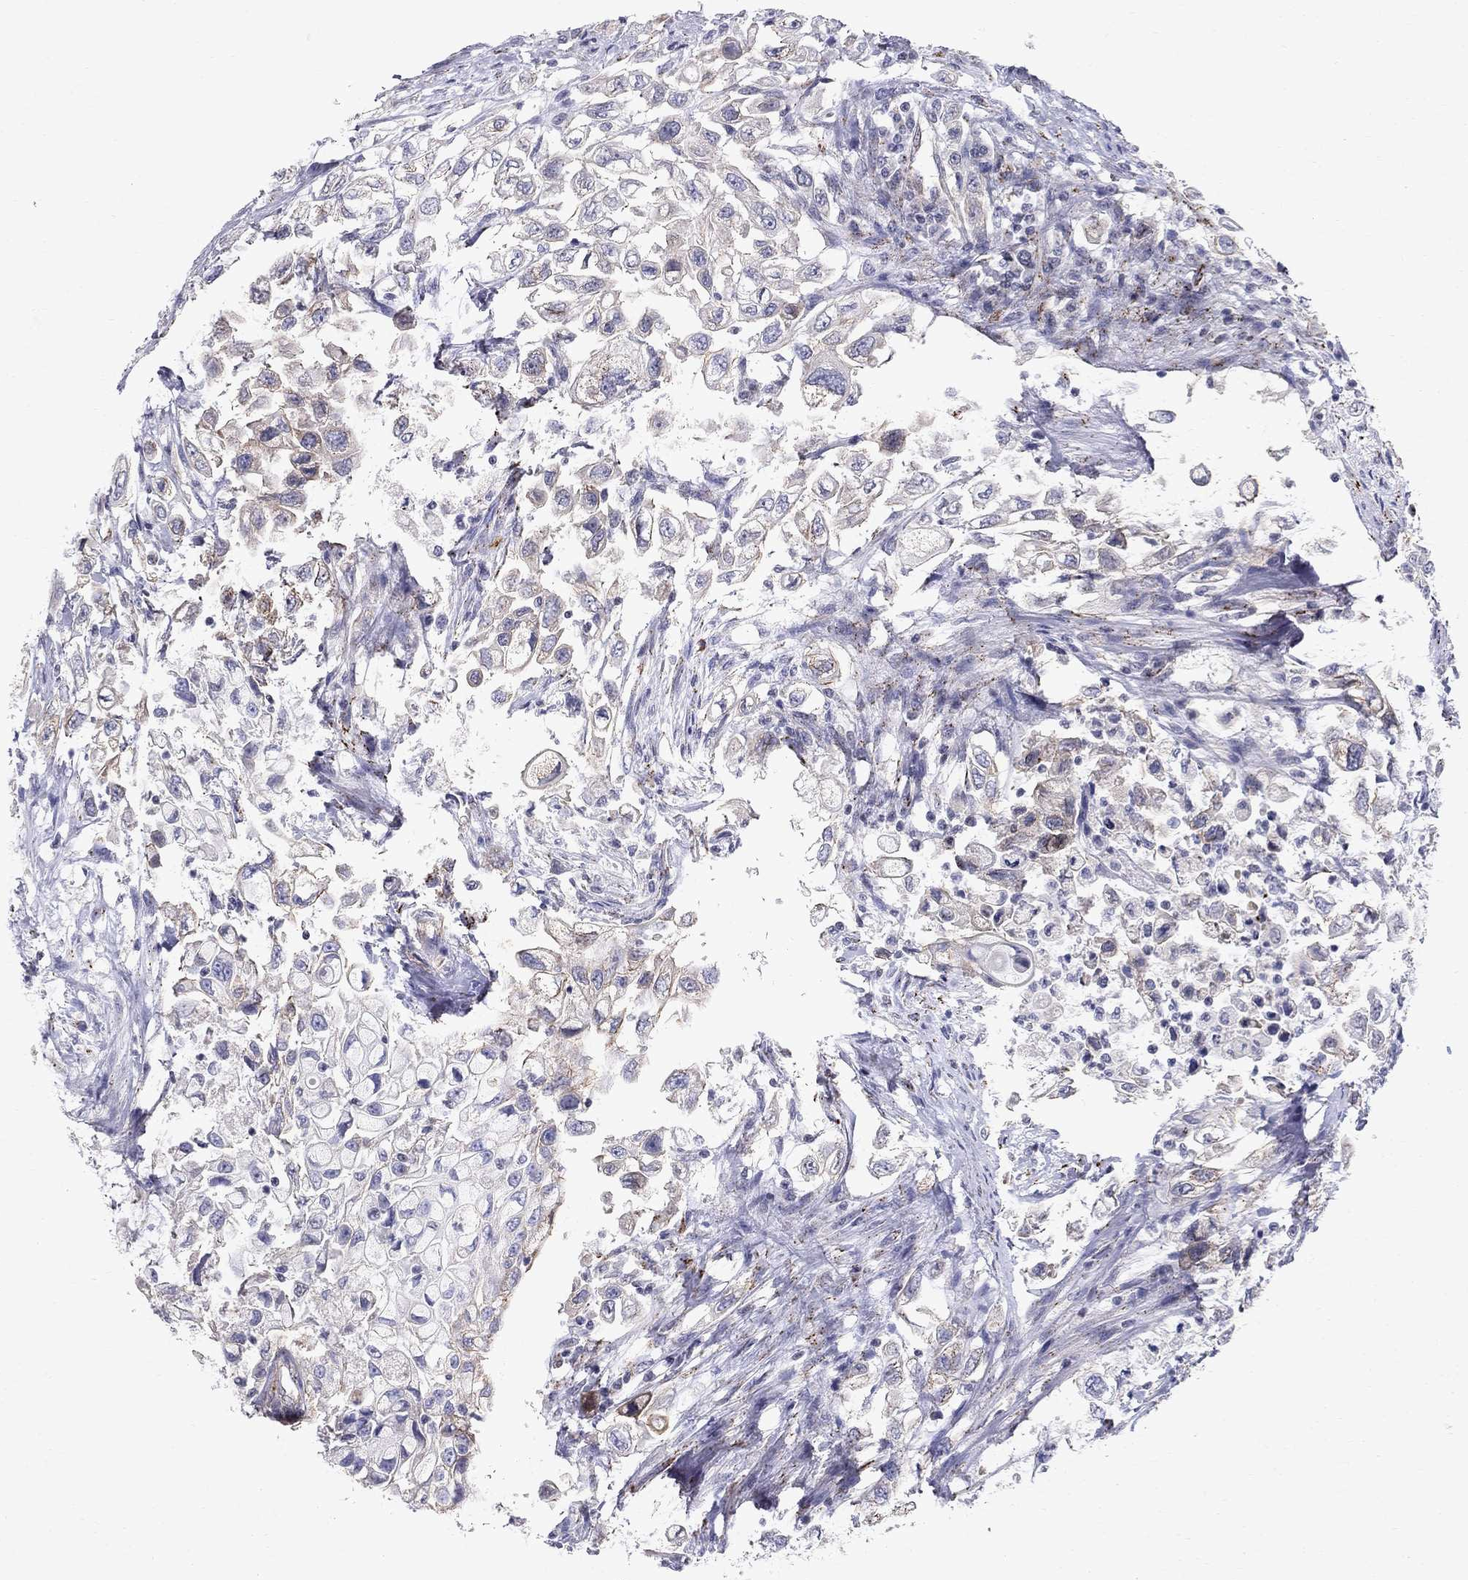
{"staining": {"intensity": "negative", "quantity": "none", "location": "none"}, "tissue": "urothelial cancer", "cell_type": "Tumor cells", "image_type": "cancer", "snomed": [{"axis": "morphology", "description": "Urothelial carcinoma, High grade"}, {"axis": "topography", "description": "Urinary bladder"}], "caption": "Immunohistochemistry of human high-grade urothelial carcinoma shows no positivity in tumor cells.", "gene": "CLIC6", "patient": {"sex": "female", "age": 56}}